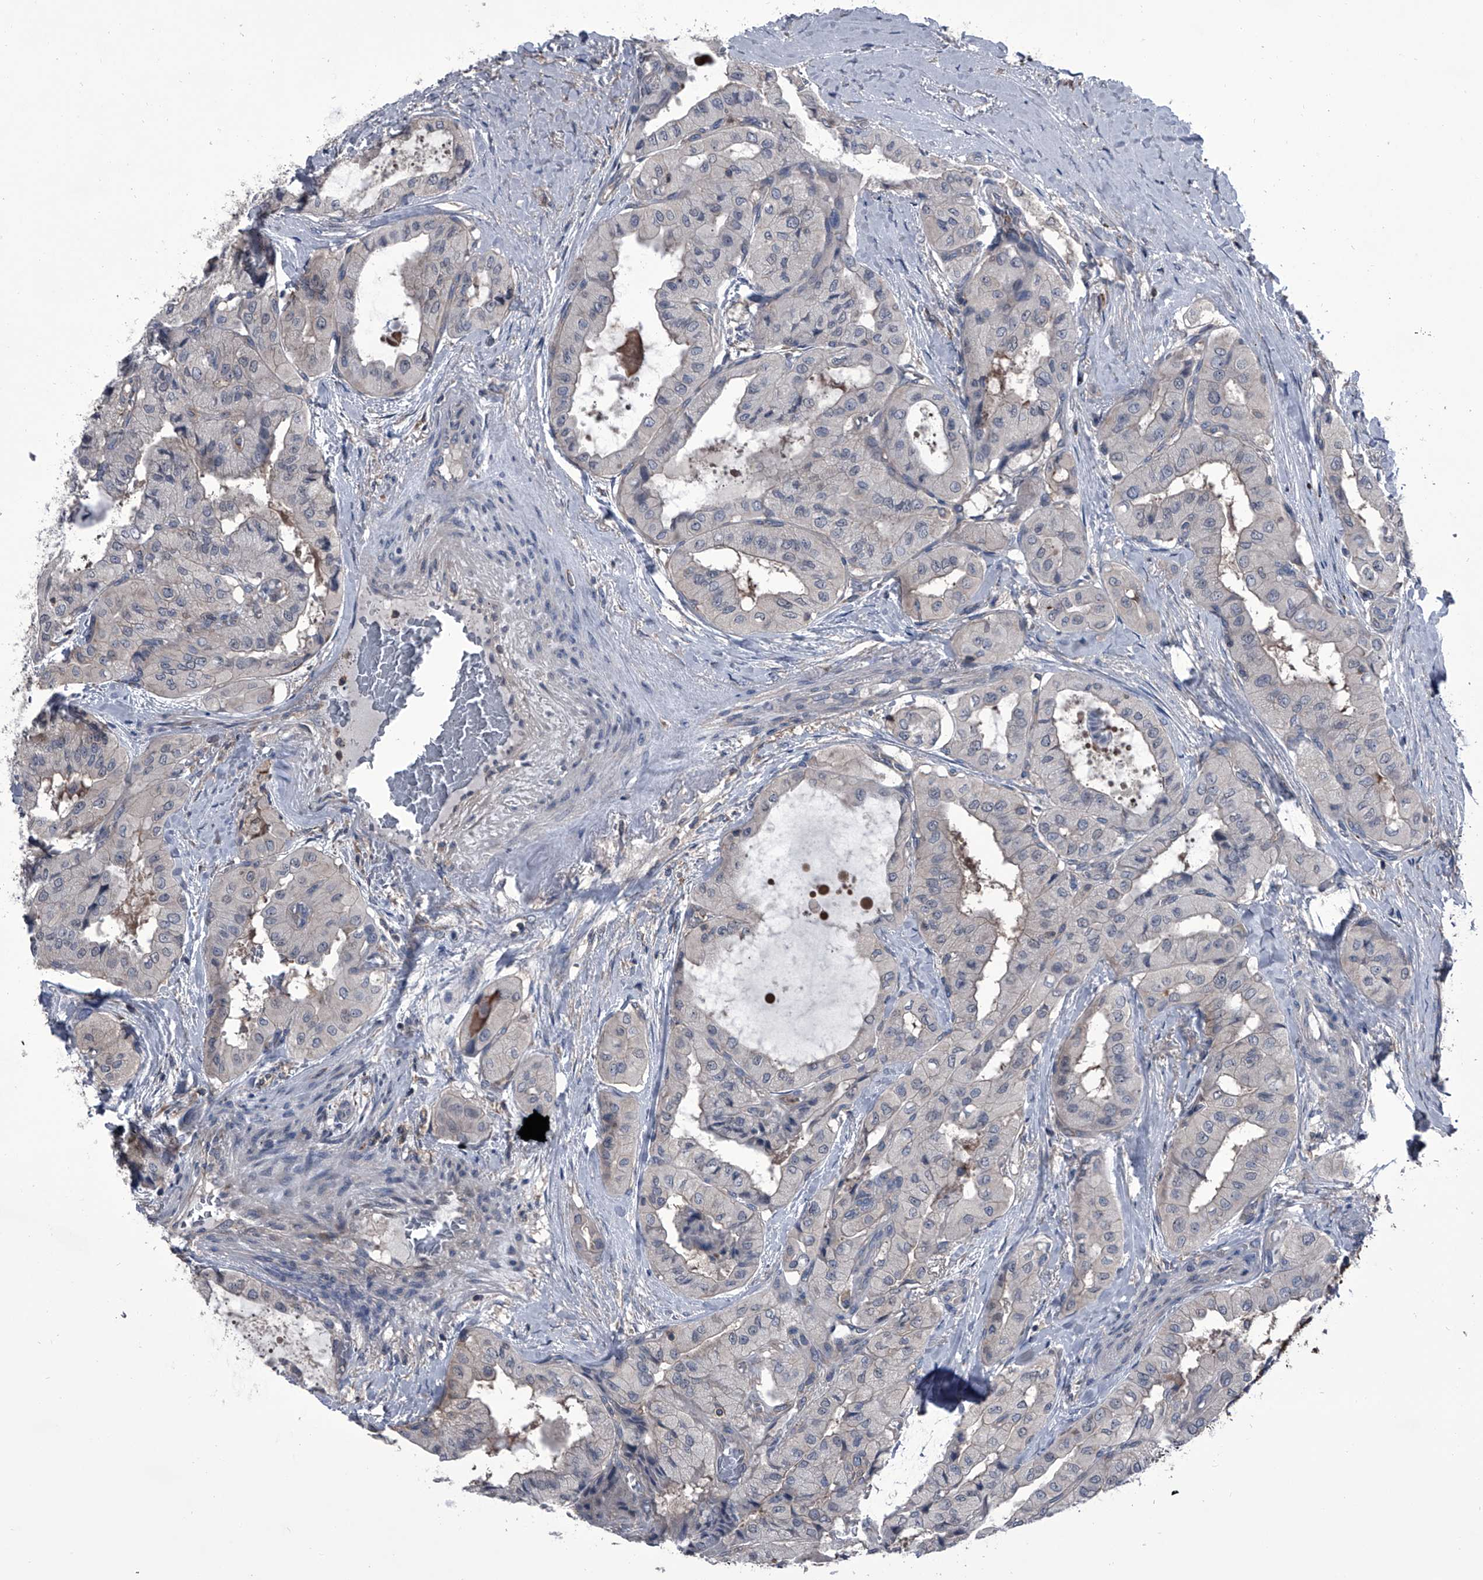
{"staining": {"intensity": "negative", "quantity": "none", "location": "none"}, "tissue": "thyroid cancer", "cell_type": "Tumor cells", "image_type": "cancer", "snomed": [{"axis": "morphology", "description": "Papillary adenocarcinoma, NOS"}, {"axis": "topography", "description": "Thyroid gland"}], "caption": "Tumor cells show no significant protein staining in thyroid cancer.", "gene": "PIP5K1A", "patient": {"sex": "female", "age": 59}}